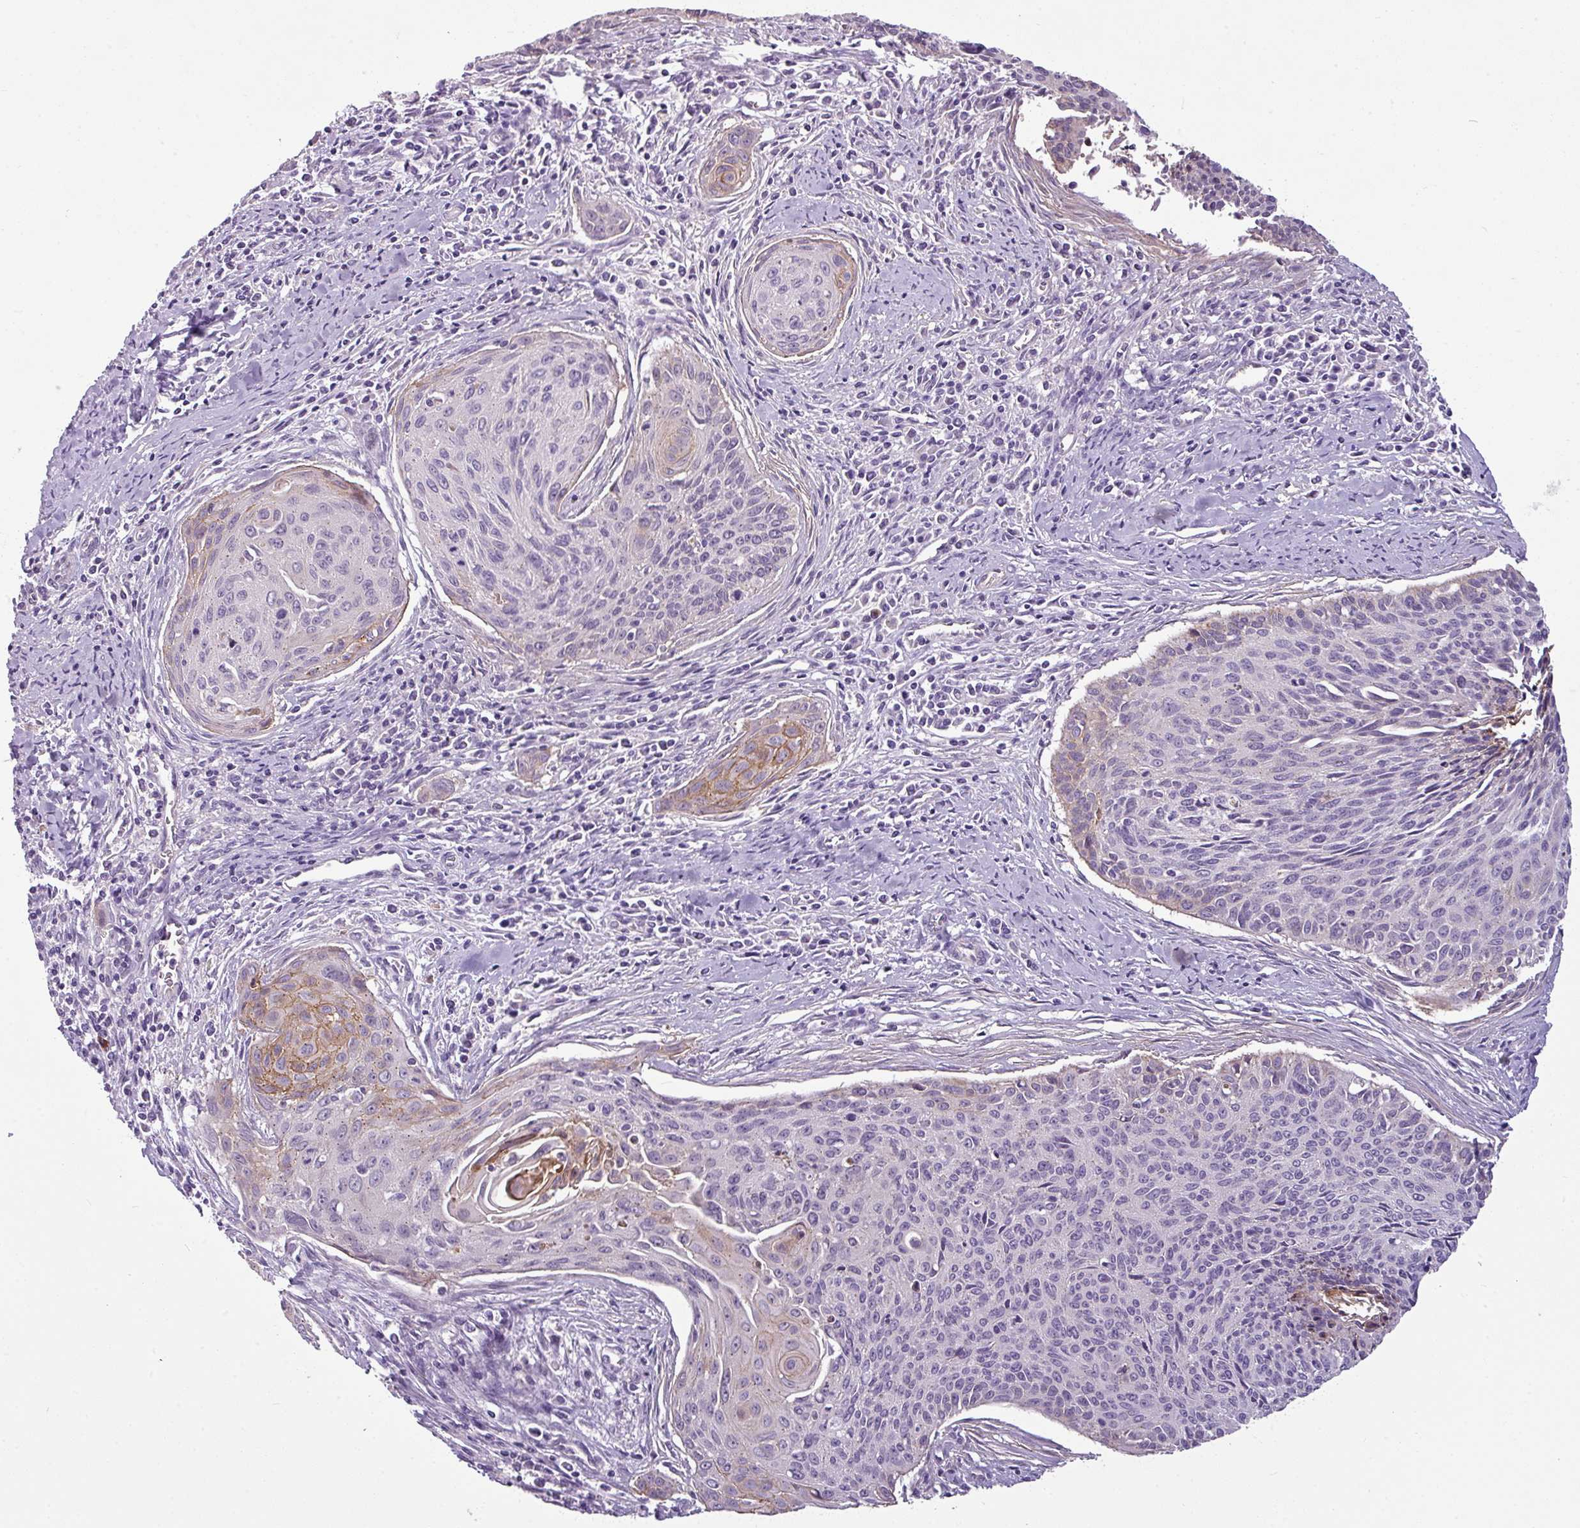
{"staining": {"intensity": "moderate", "quantity": "<25%", "location": "cytoplasmic/membranous"}, "tissue": "cervical cancer", "cell_type": "Tumor cells", "image_type": "cancer", "snomed": [{"axis": "morphology", "description": "Squamous cell carcinoma, NOS"}, {"axis": "topography", "description": "Cervix"}], "caption": "This histopathology image displays cervical squamous cell carcinoma stained with IHC to label a protein in brown. The cytoplasmic/membranous of tumor cells show moderate positivity for the protein. Nuclei are counter-stained blue.", "gene": "TMEM178B", "patient": {"sex": "female", "age": 55}}